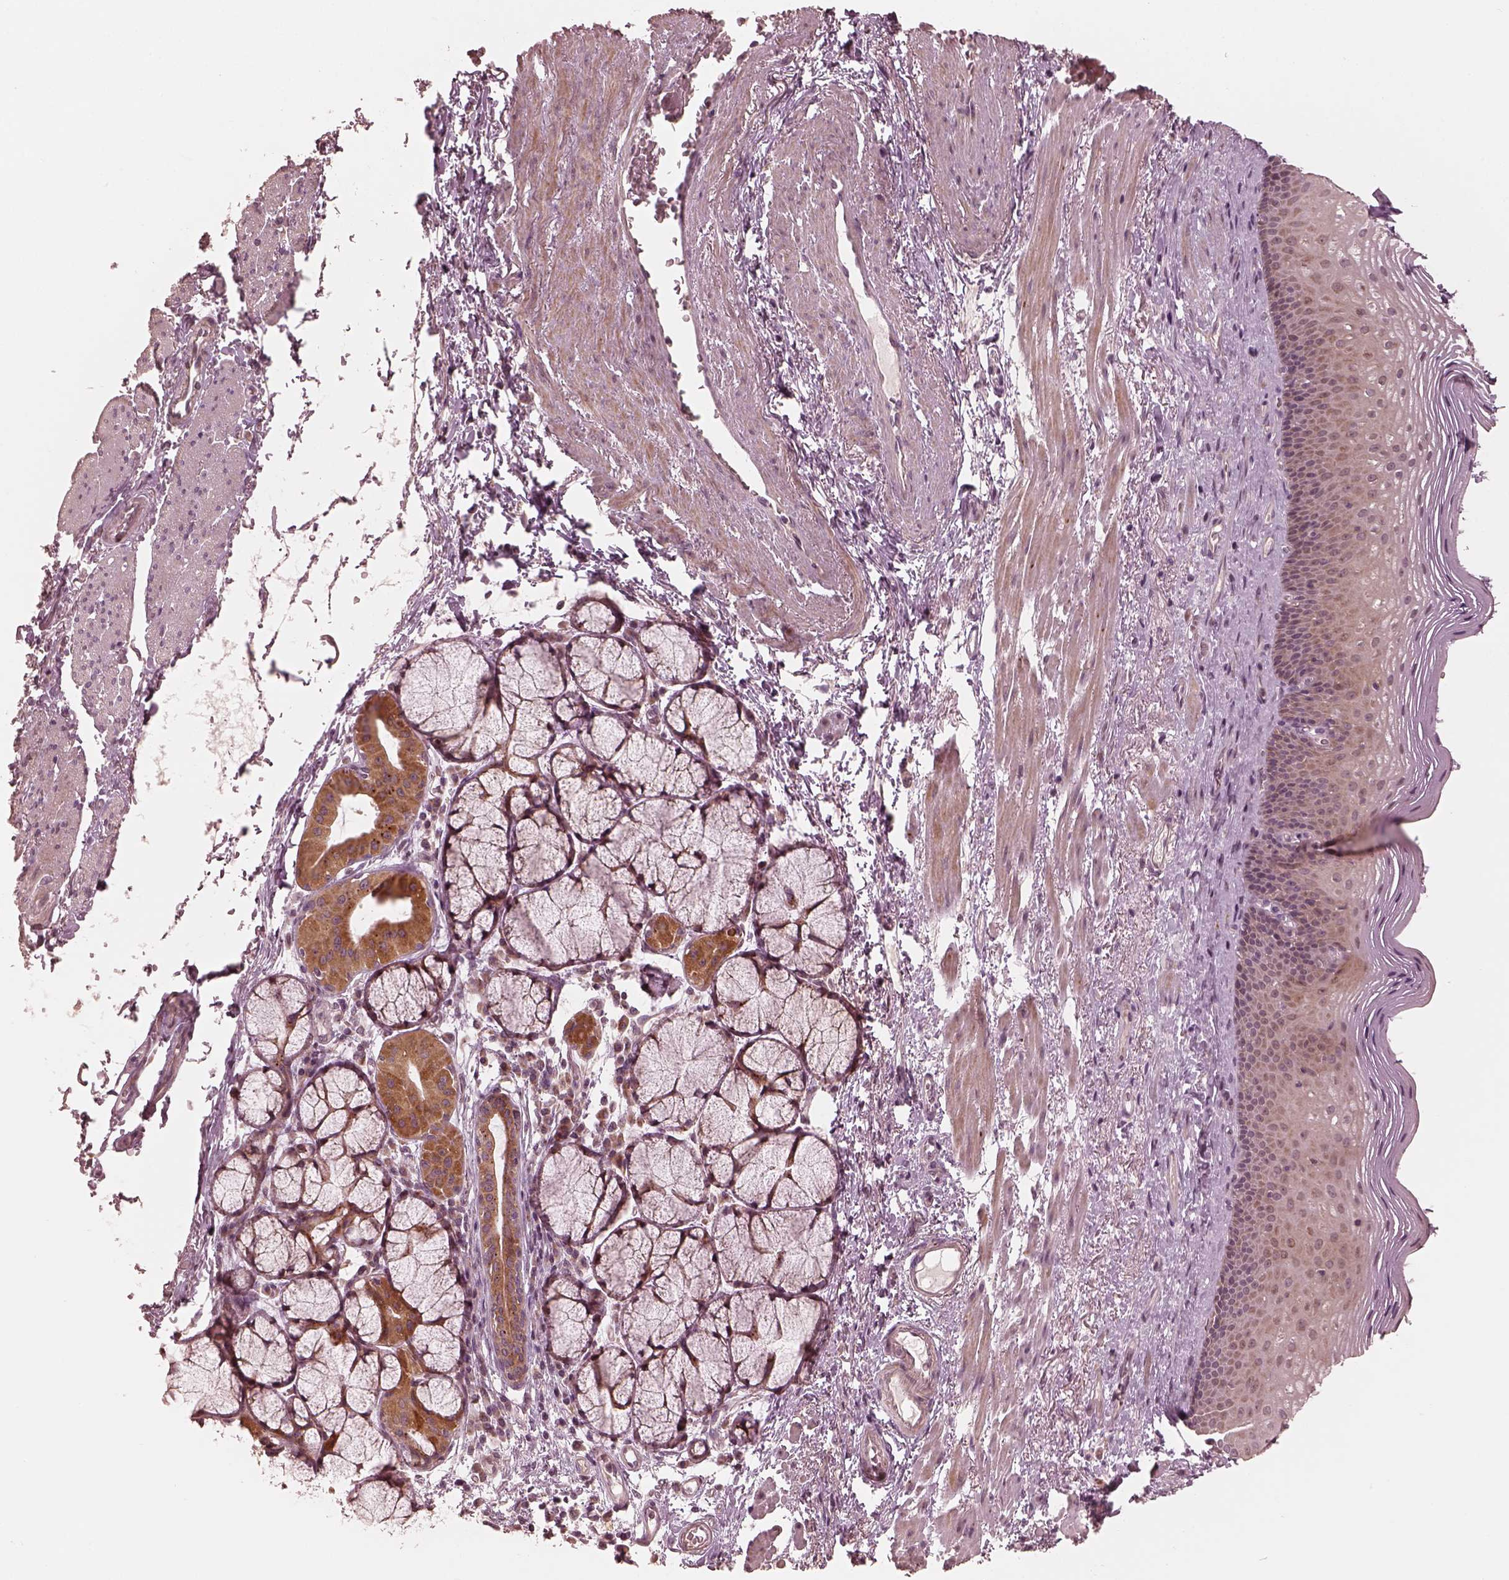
{"staining": {"intensity": "weak", "quantity": "<25%", "location": "cytoplasmic/membranous"}, "tissue": "esophagus", "cell_type": "Squamous epithelial cells", "image_type": "normal", "snomed": [{"axis": "morphology", "description": "Normal tissue, NOS"}, {"axis": "topography", "description": "Esophagus"}], "caption": "Esophagus stained for a protein using immunohistochemistry exhibits no expression squamous epithelial cells.", "gene": "SLC25A46", "patient": {"sex": "male", "age": 76}}